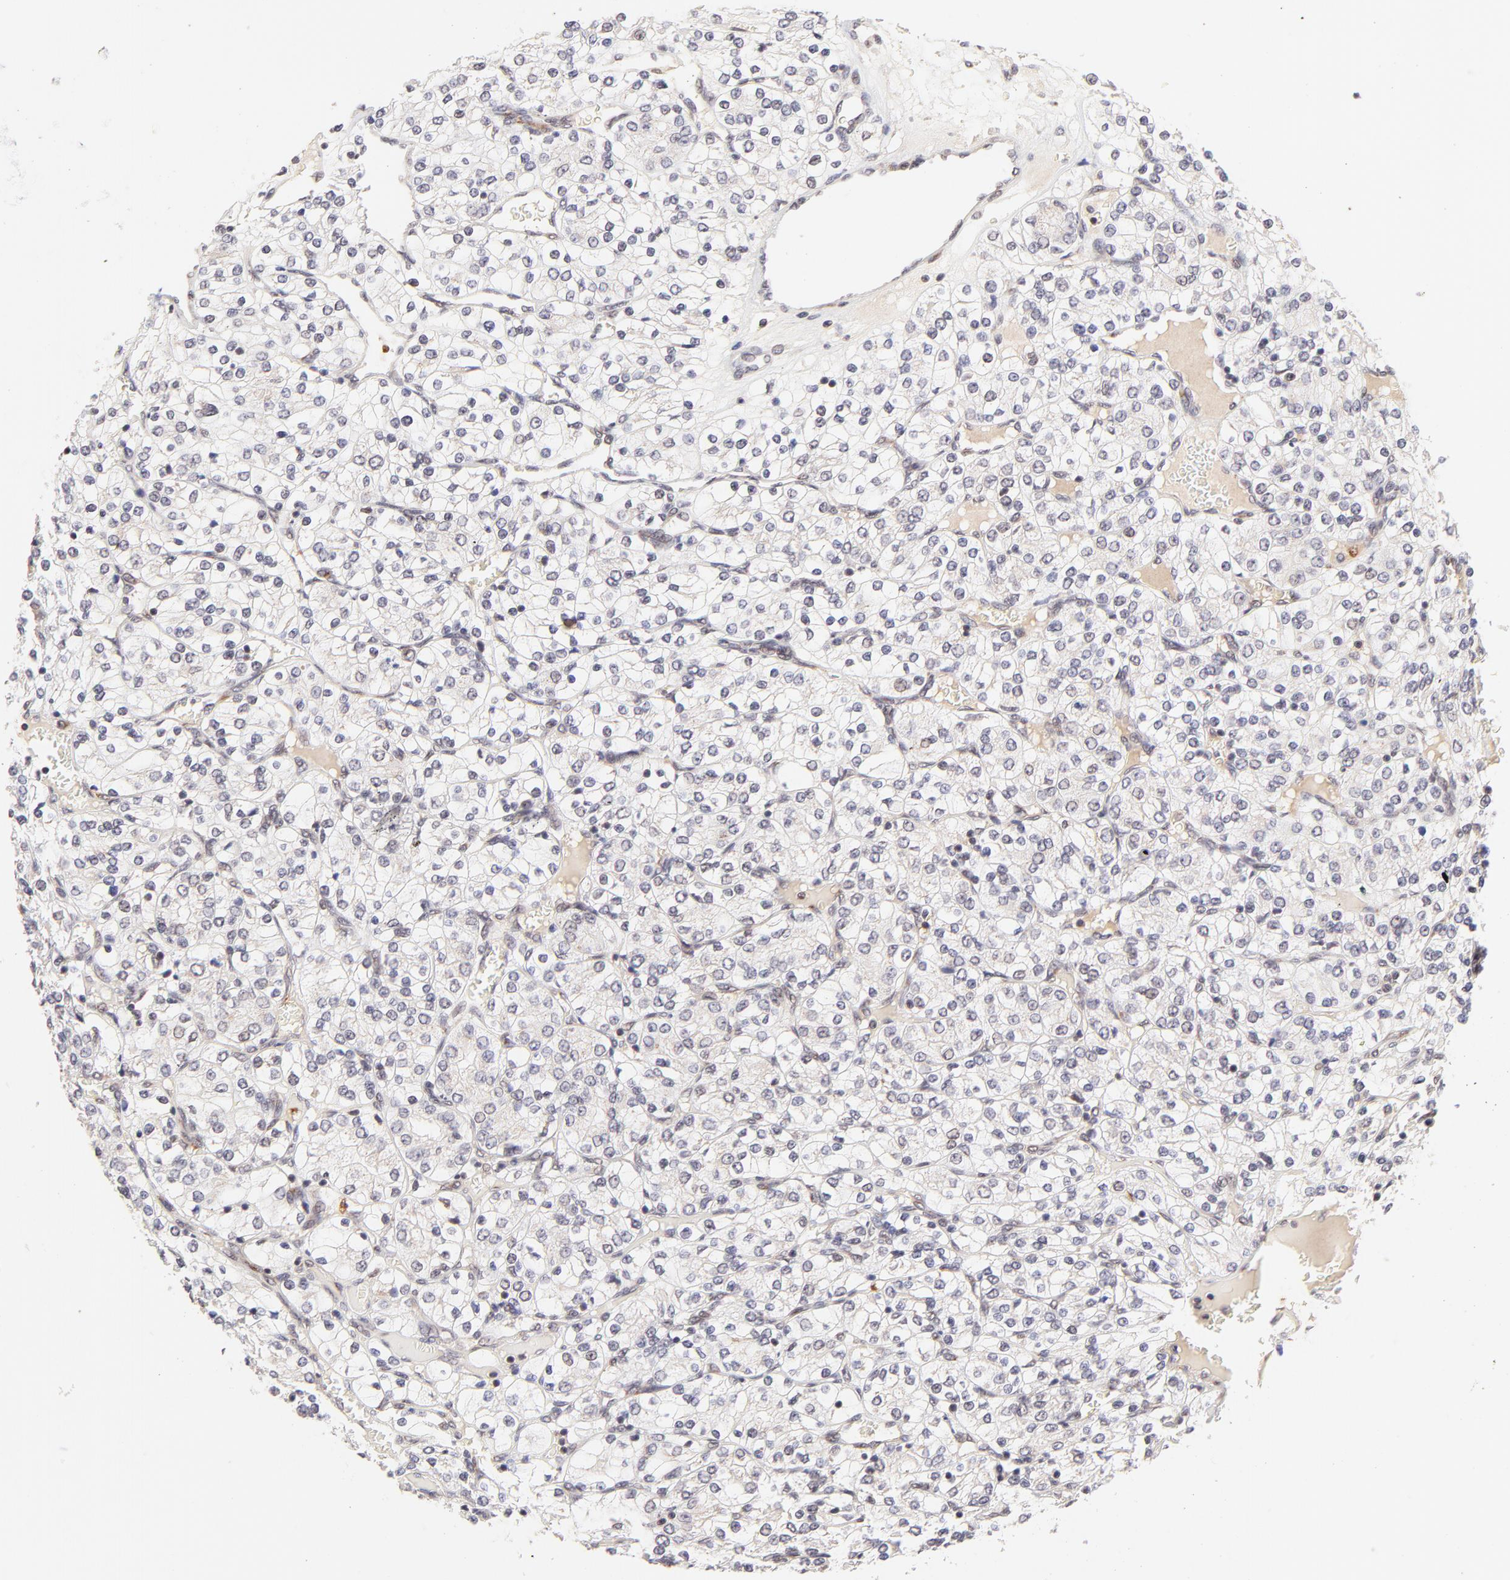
{"staining": {"intensity": "negative", "quantity": "none", "location": "none"}, "tissue": "renal cancer", "cell_type": "Tumor cells", "image_type": "cancer", "snomed": [{"axis": "morphology", "description": "Adenocarcinoma, NOS"}, {"axis": "topography", "description": "Kidney"}], "caption": "DAB (3,3'-diaminobenzidine) immunohistochemical staining of renal cancer (adenocarcinoma) displays no significant staining in tumor cells.", "gene": "MED12", "patient": {"sex": "female", "age": 62}}